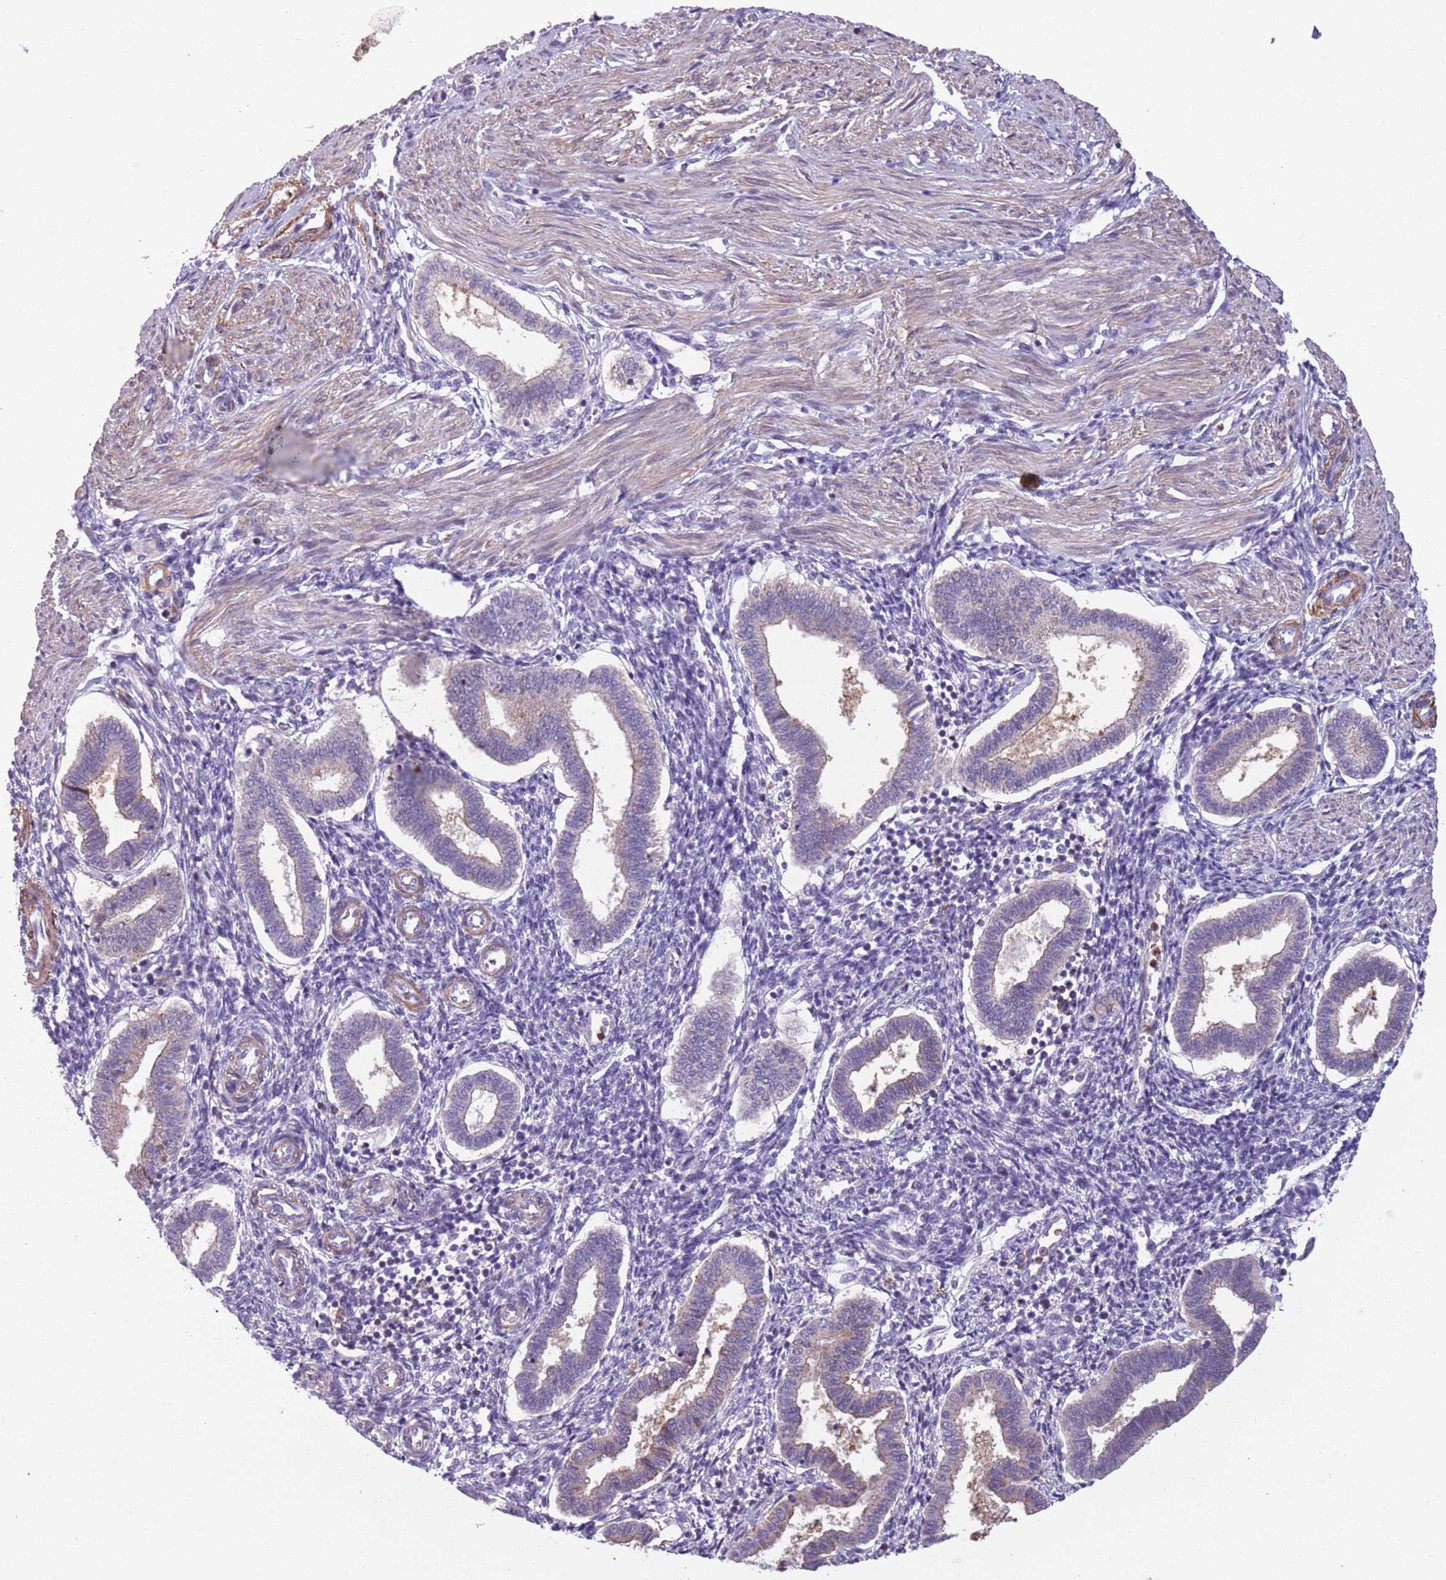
{"staining": {"intensity": "negative", "quantity": "none", "location": "none"}, "tissue": "endometrium", "cell_type": "Cells in endometrial stroma", "image_type": "normal", "snomed": [{"axis": "morphology", "description": "Normal tissue, NOS"}, {"axis": "topography", "description": "Endometrium"}], "caption": "High power microscopy image of an IHC image of unremarkable endometrium, revealing no significant positivity in cells in endometrial stroma.", "gene": "JAML", "patient": {"sex": "female", "age": 24}}